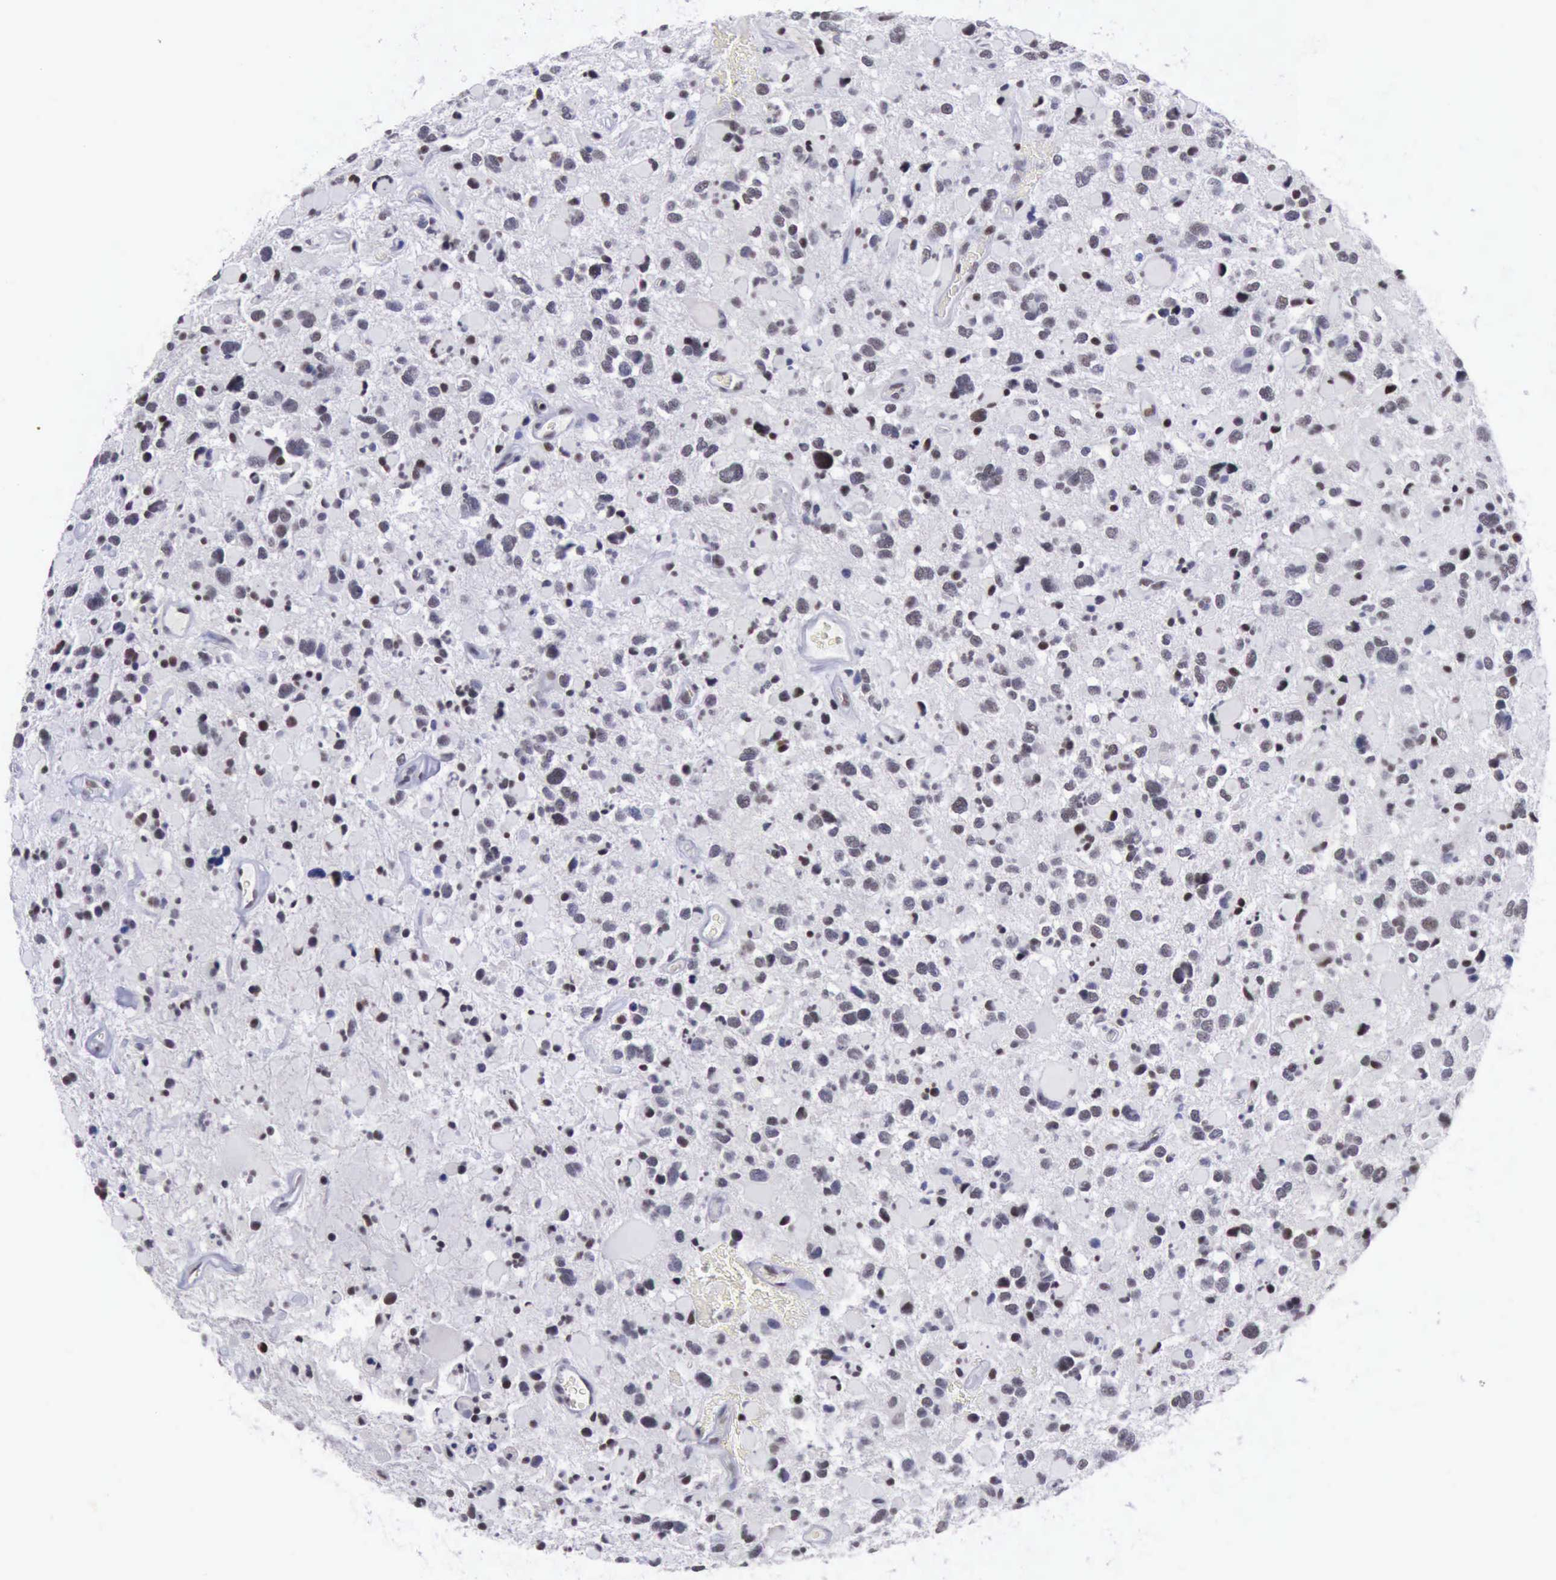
{"staining": {"intensity": "weak", "quantity": "25%-75%", "location": "nuclear"}, "tissue": "glioma", "cell_type": "Tumor cells", "image_type": "cancer", "snomed": [{"axis": "morphology", "description": "Glioma, malignant, High grade"}, {"axis": "topography", "description": "Brain"}], "caption": "An image of human glioma stained for a protein reveals weak nuclear brown staining in tumor cells.", "gene": "YY1", "patient": {"sex": "female", "age": 37}}